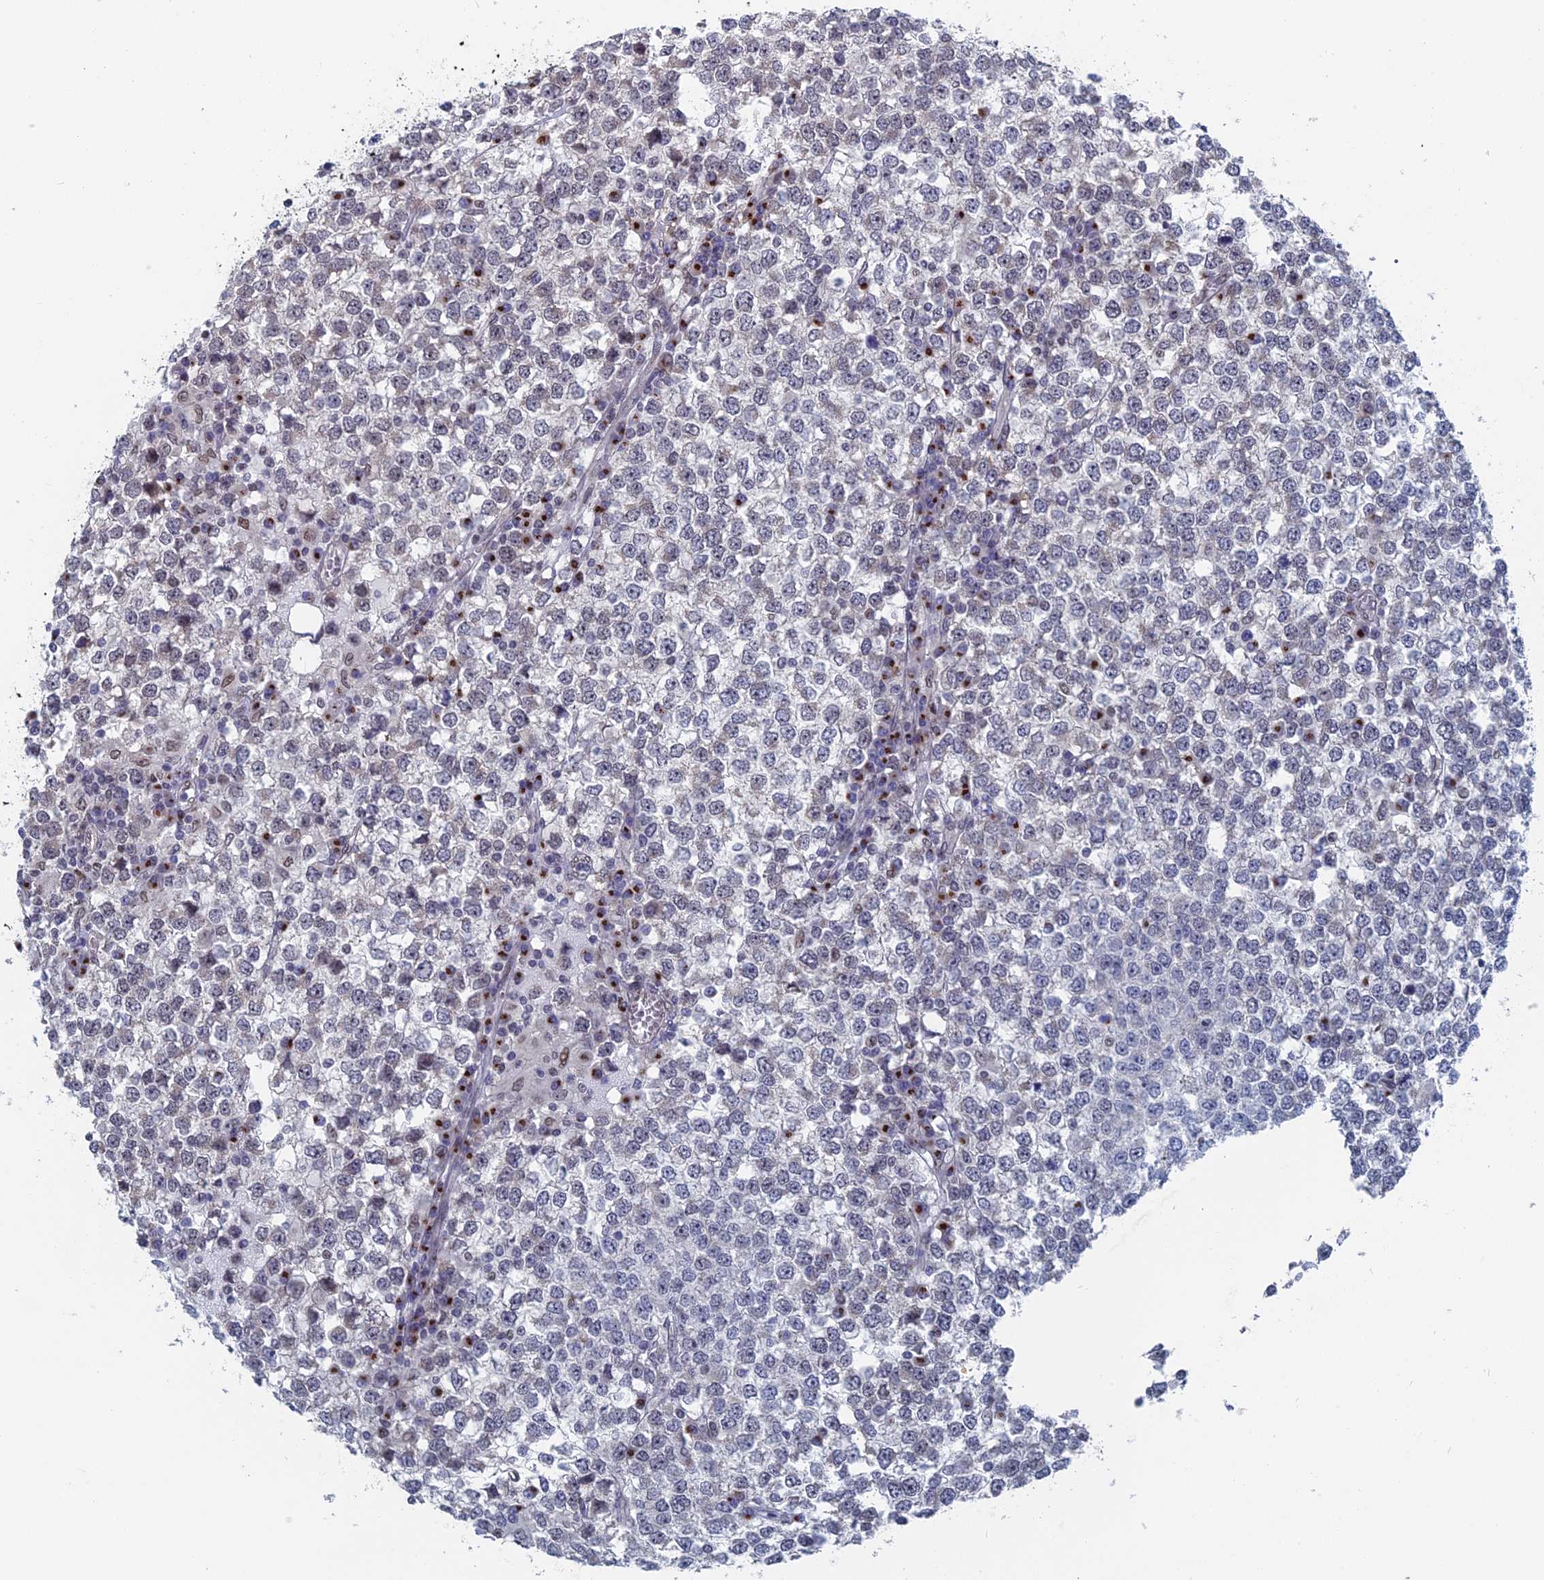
{"staining": {"intensity": "negative", "quantity": "none", "location": "none"}, "tissue": "testis cancer", "cell_type": "Tumor cells", "image_type": "cancer", "snomed": [{"axis": "morphology", "description": "Seminoma, NOS"}, {"axis": "topography", "description": "Testis"}], "caption": "Tumor cells show no significant positivity in testis cancer.", "gene": "MTRF1", "patient": {"sex": "male", "age": 65}}